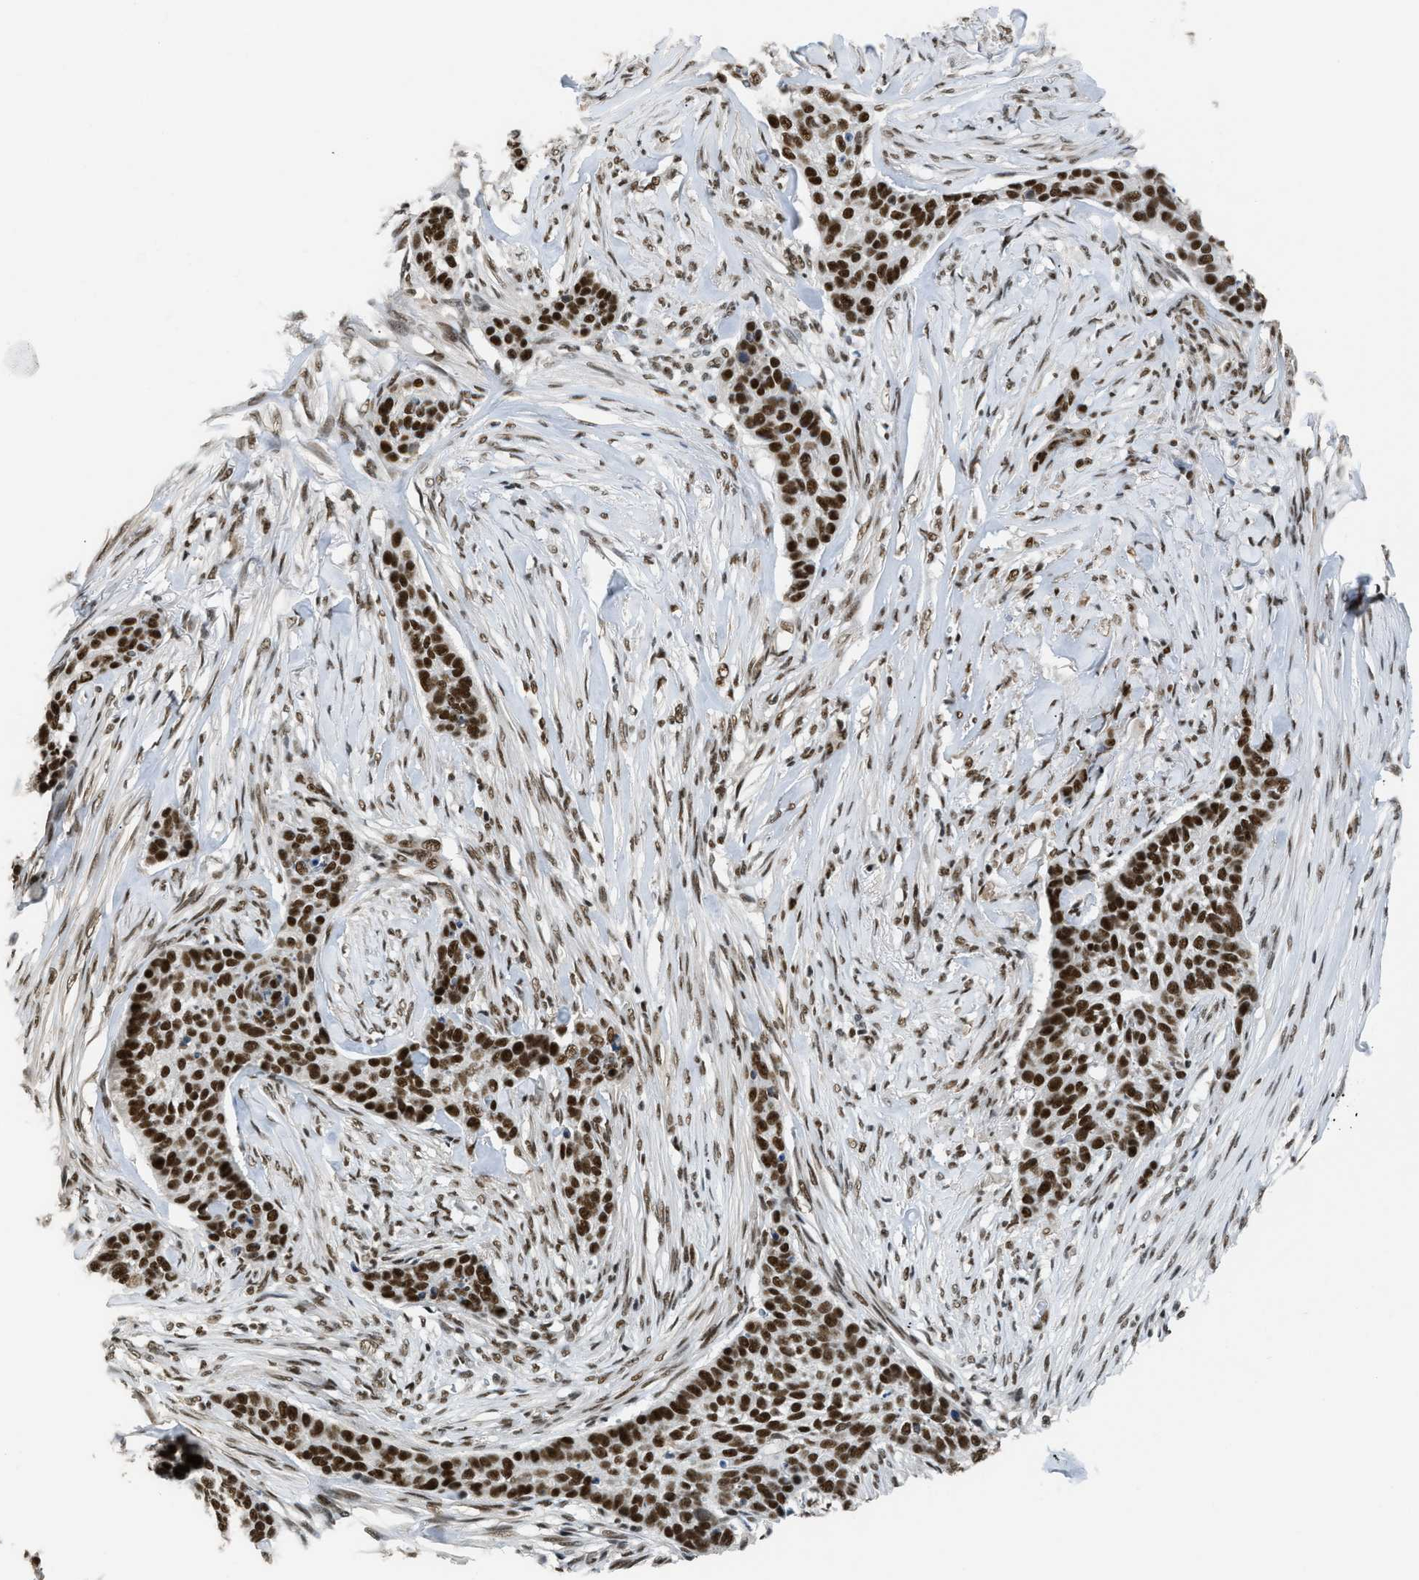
{"staining": {"intensity": "strong", "quantity": ">75%", "location": "nuclear"}, "tissue": "skin cancer", "cell_type": "Tumor cells", "image_type": "cancer", "snomed": [{"axis": "morphology", "description": "Basal cell carcinoma"}, {"axis": "topography", "description": "Skin"}], "caption": "About >75% of tumor cells in human skin basal cell carcinoma demonstrate strong nuclear protein staining as visualized by brown immunohistochemical staining.", "gene": "SCAF4", "patient": {"sex": "male", "age": 85}}